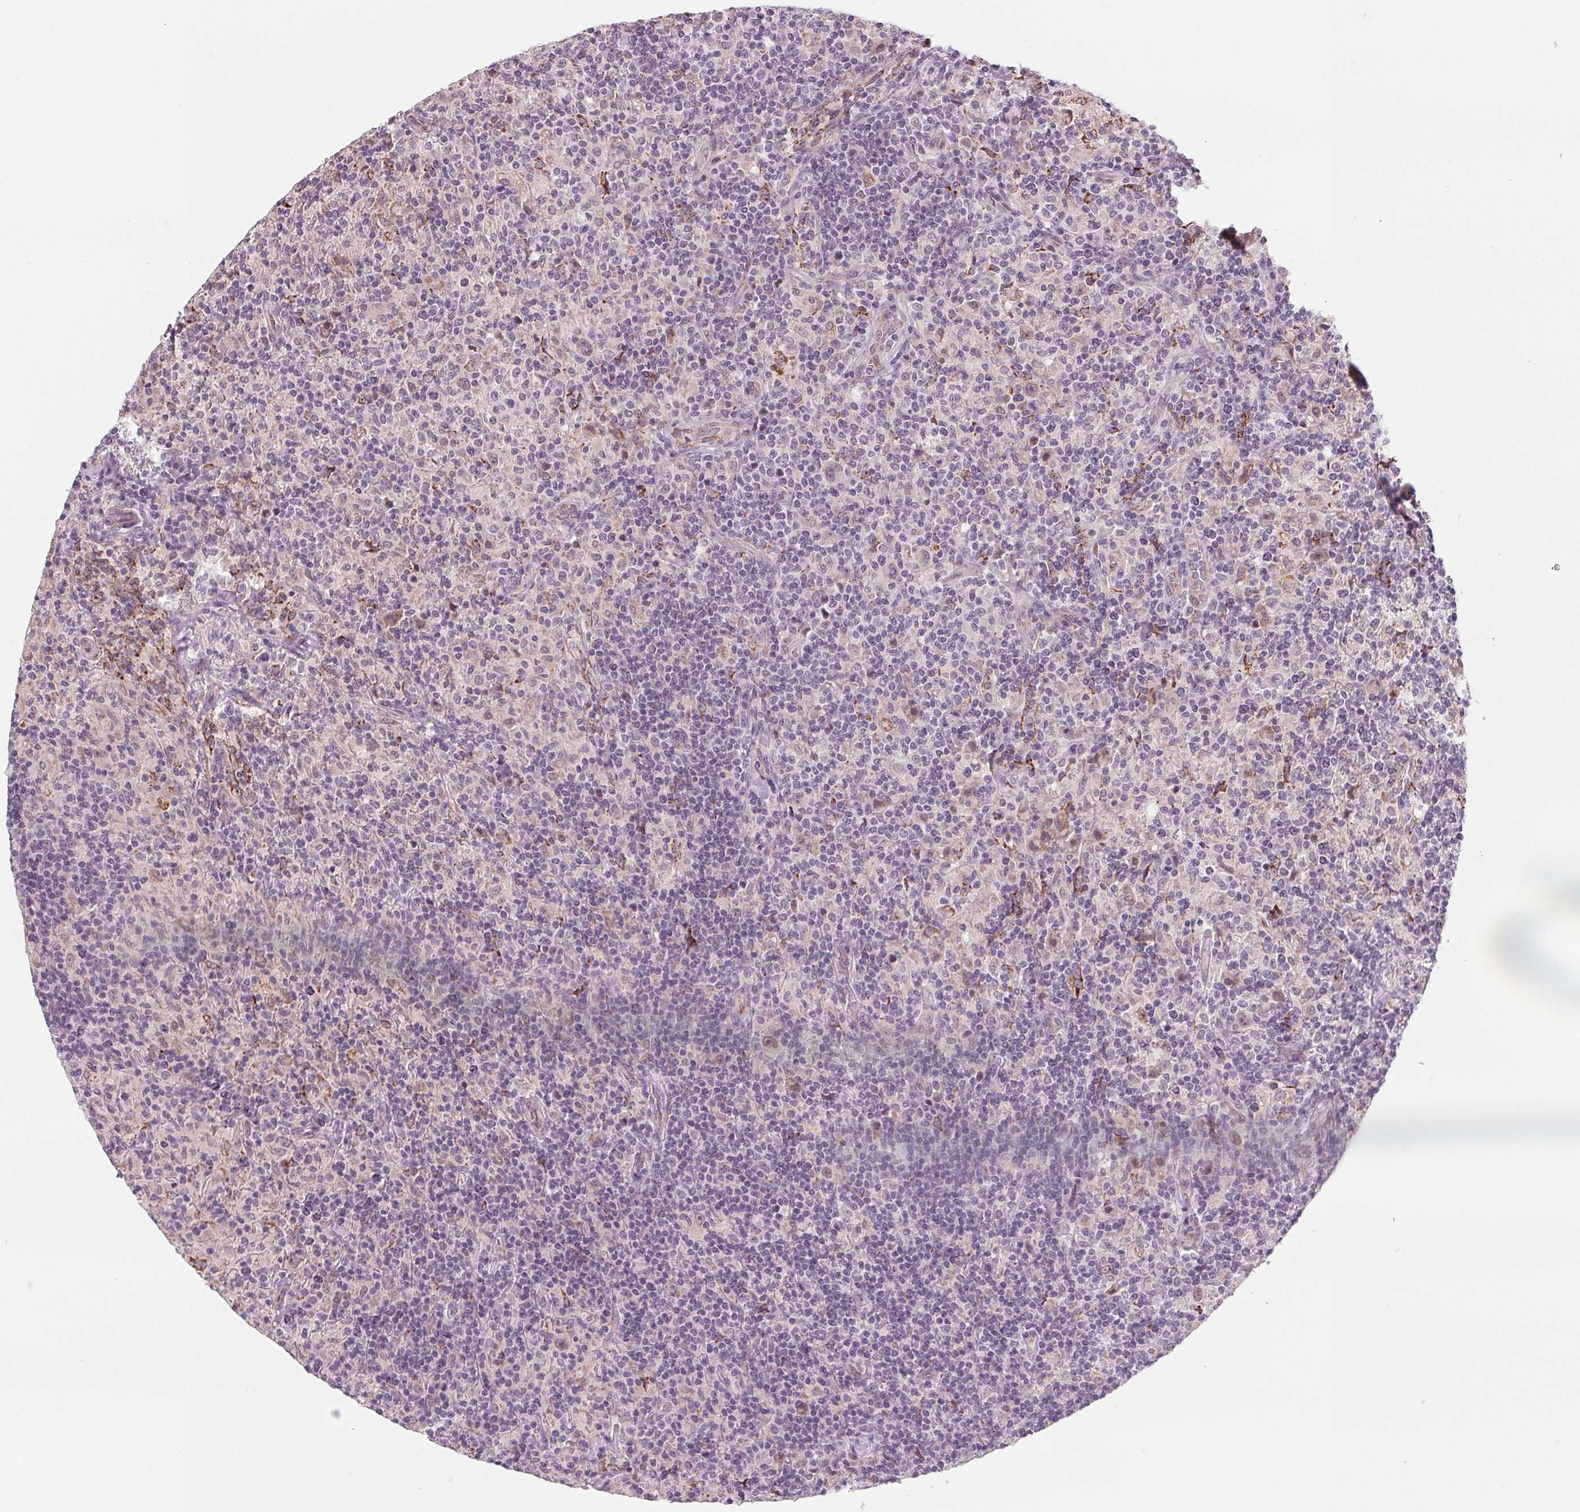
{"staining": {"intensity": "negative", "quantity": "none", "location": "none"}, "tissue": "lymphoma", "cell_type": "Tumor cells", "image_type": "cancer", "snomed": [{"axis": "morphology", "description": "Hodgkin's disease, NOS"}, {"axis": "topography", "description": "Lymph node"}], "caption": "High power microscopy histopathology image of an immunohistochemistry (IHC) micrograph of lymphoma, revealing no significant expression in tumor cells.", "gene": "CFC1", "patient": {"sex": "male", "age": 70}}